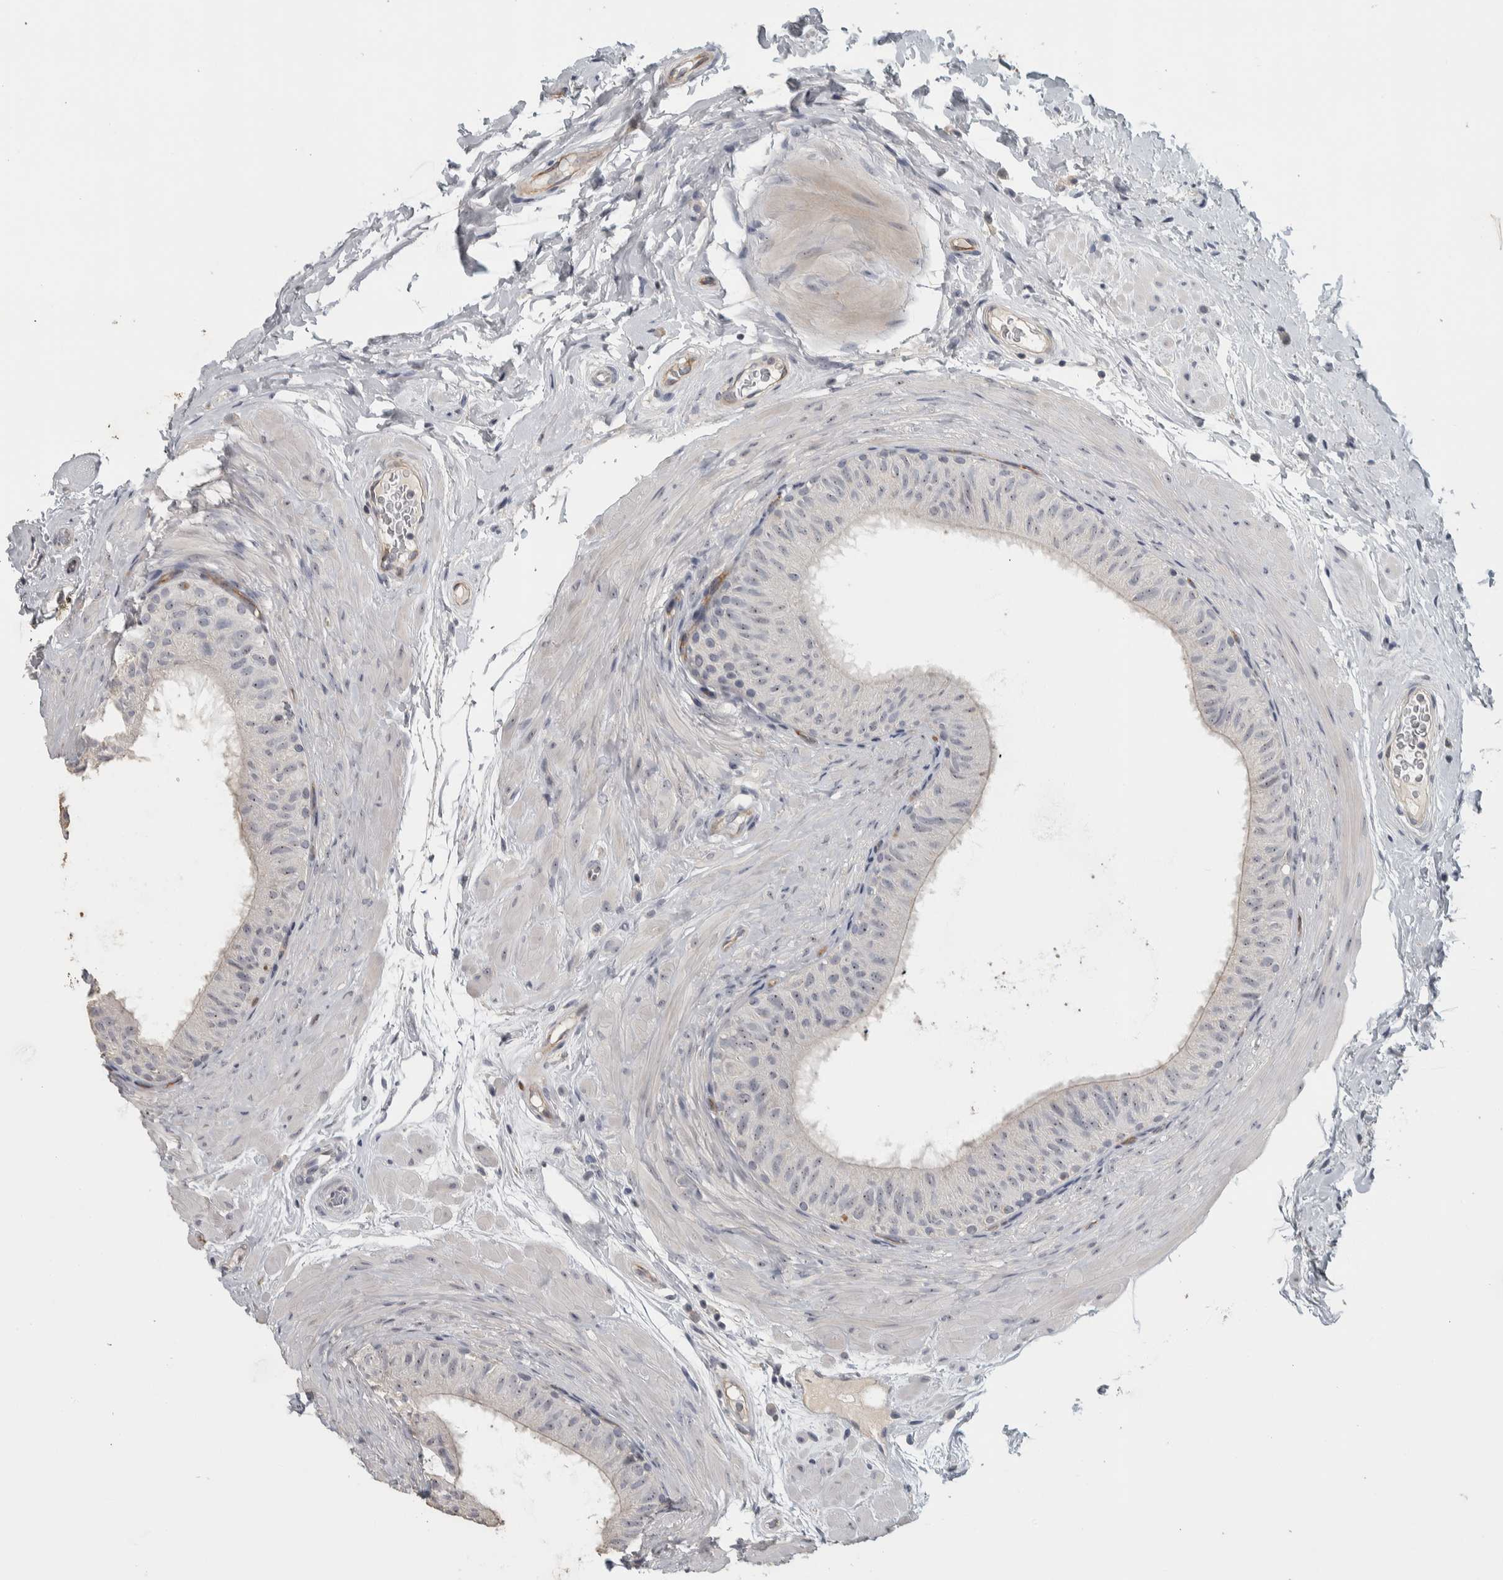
{"staining": {"intensity": "weak", "quantity": "25%-75%", "location": "nuclear"}, "tissue": "epididymis", "cell_type": "Glandular cells", "image_type": "normal", "snomed": [{"axis": "morphology", "description": "Normal tissue, NOS"}, {"axis": "topography", "description": "Epididymis"}], "caption": "Immunohistochemical staining of unremarkable epididymis displays 25%-75% levels of weak nuclear protein positivity in about 25%-75% of glandular cells.", "gene": "DCAF10", "patient": {"sex": "male", "age": 34}}